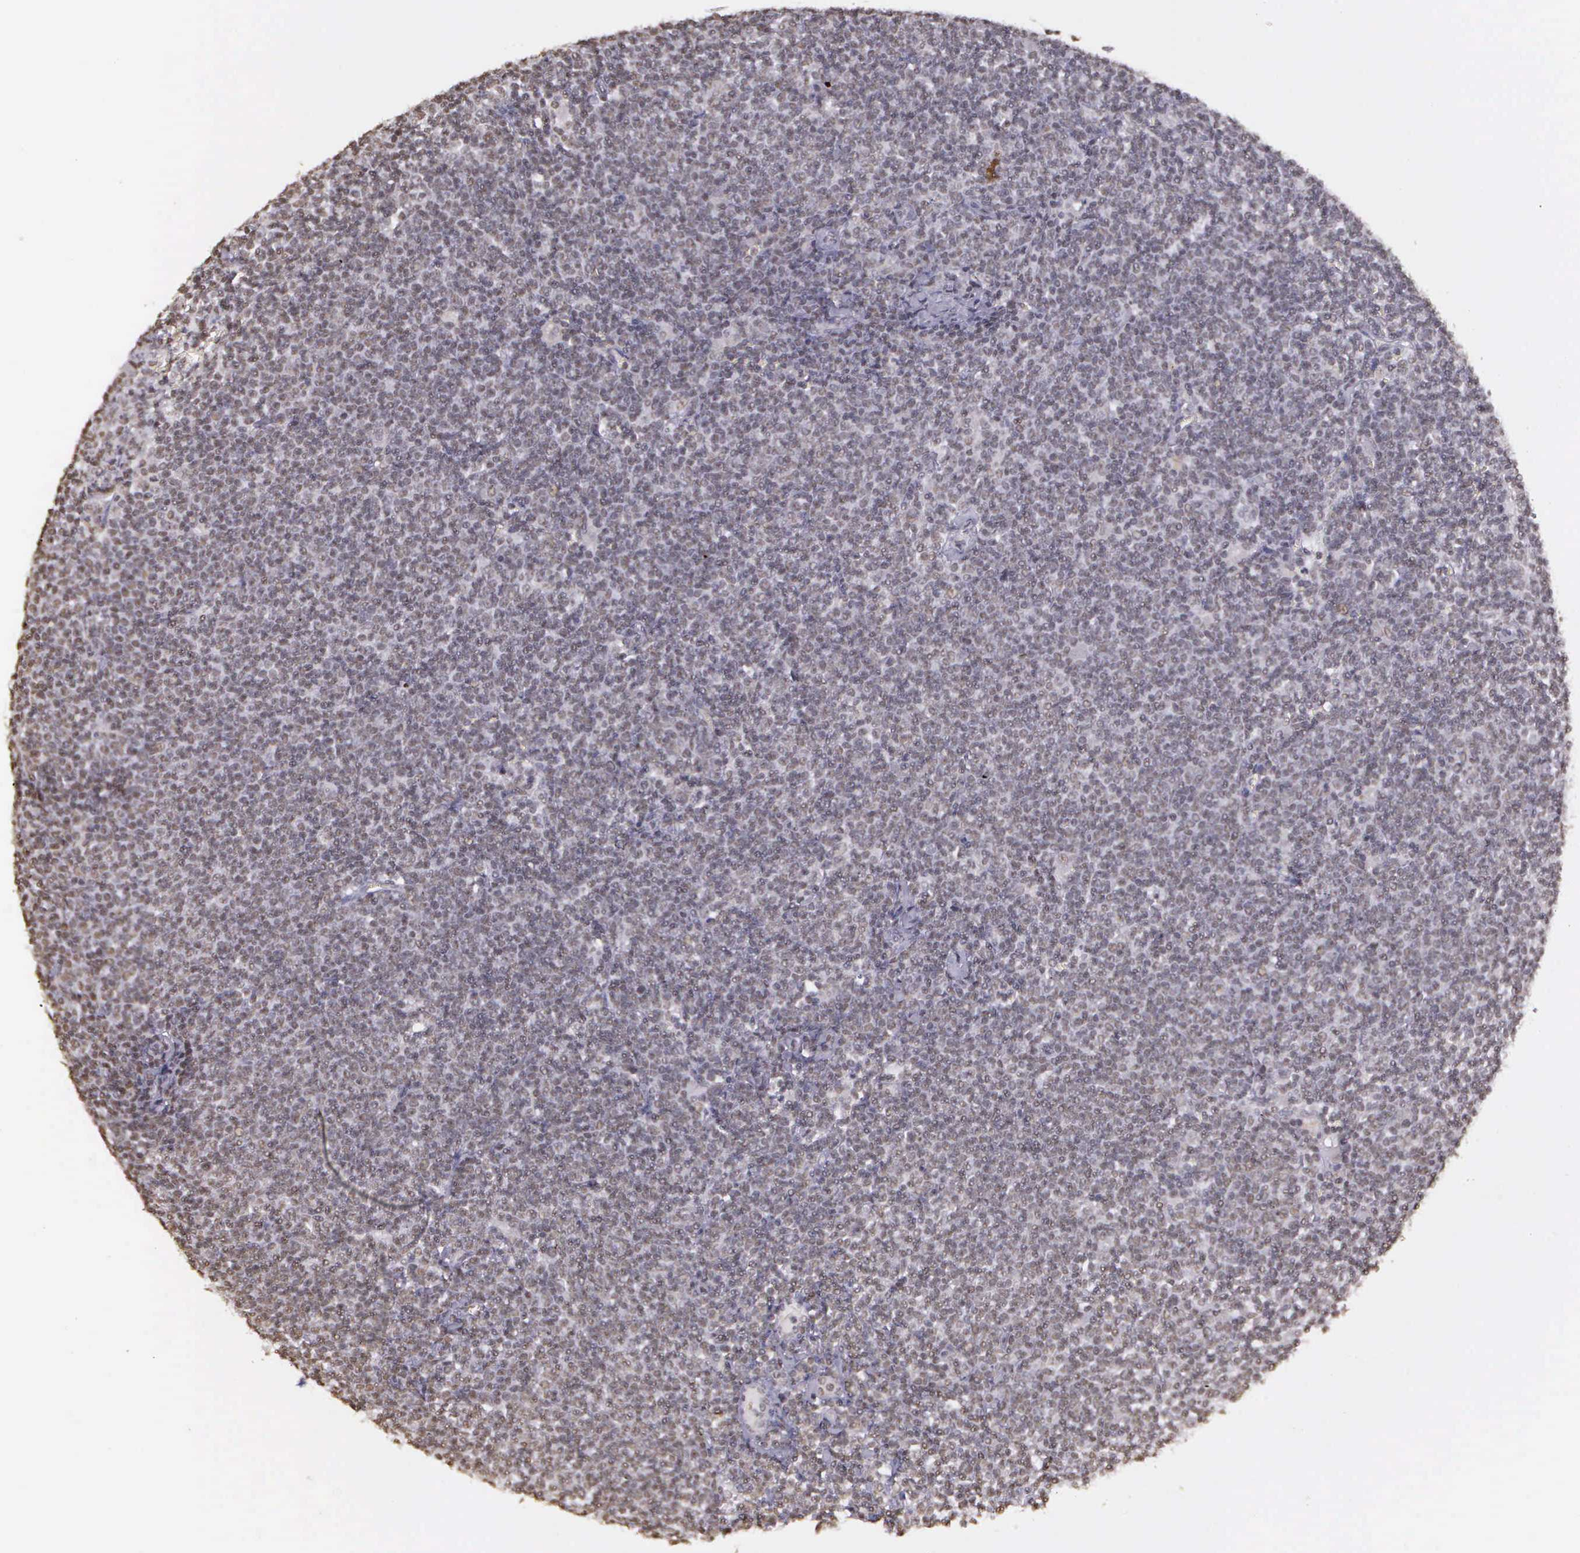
{"staining": {"intensity": "negative", "quantity": "none", "location": "none"}, "tissue": "lymphoma", "cell_type": "Tumor cells", "image_type": "cancer", "snomed": [{"axis": "morphology", "description": "Malignant lymphoma, non-Hodgkin's type, Low grade"}, {"axis": "topography", "description": "Lymph node"}], "caption": "The image shows no significant positivity in tumor cells of malignant lymphoma, non-Hodgkin's type (low-grade).", "gene": "ARMCX5", "patient": {"sex": "male", "age": 65}}